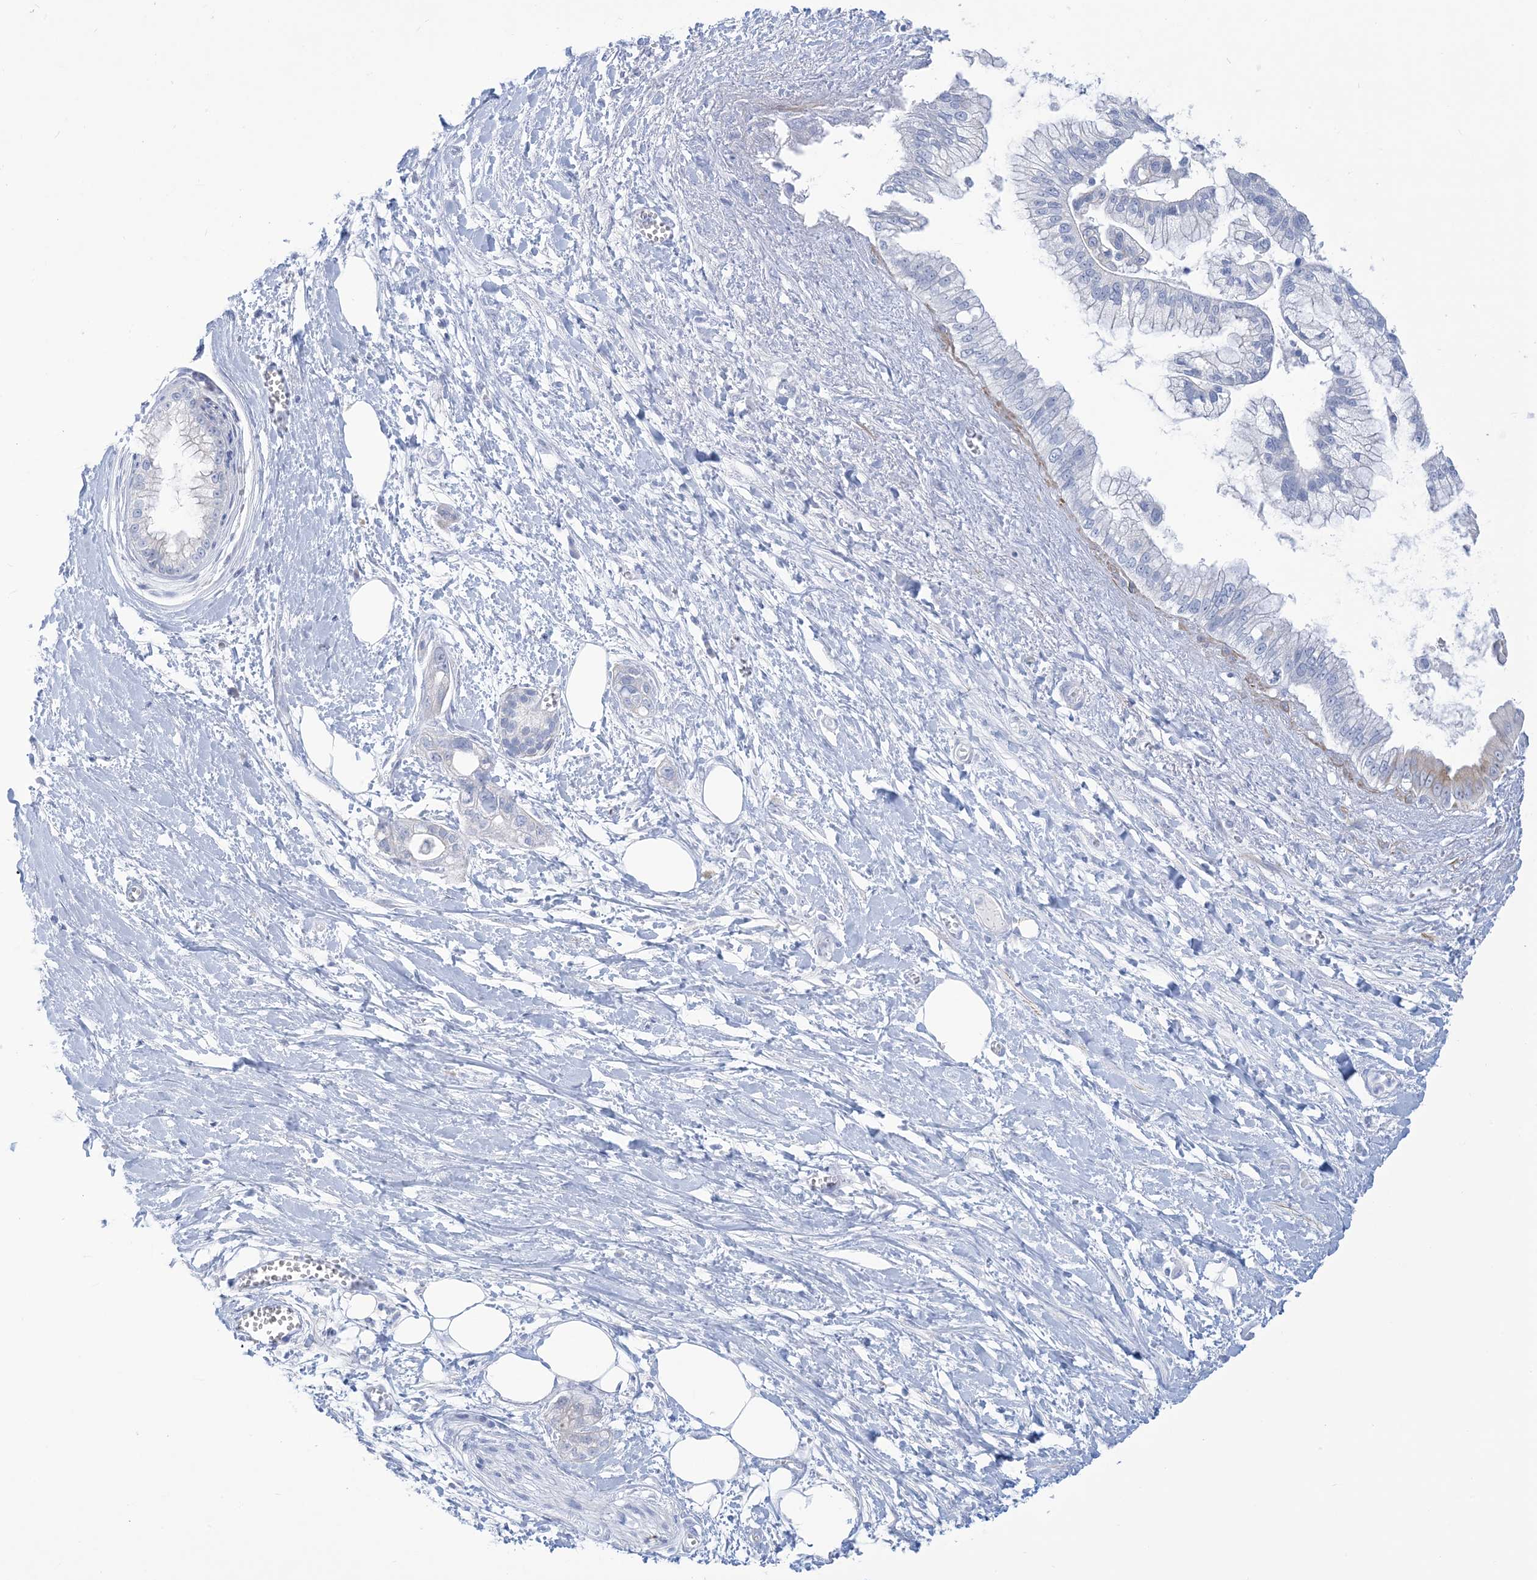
{"staining": {"intensity": "negative", "quantity": "none", "location": "none"}, "tissue": "pancreatic cancer", "cell_type": "Tumor cells", "image_type": "cancer", "snomed": [{"axis": "morphology", "description": "Adenocarcinoma, NOS"}, {"axis": "topography", "description": "Pancreas"}], "caption": "Immunohistochemistry (IHC) of pancreatic cancer displays no expression in tumor cells.", "gene": "MARS2", "patient": {"sex": "male", "age": 68}}